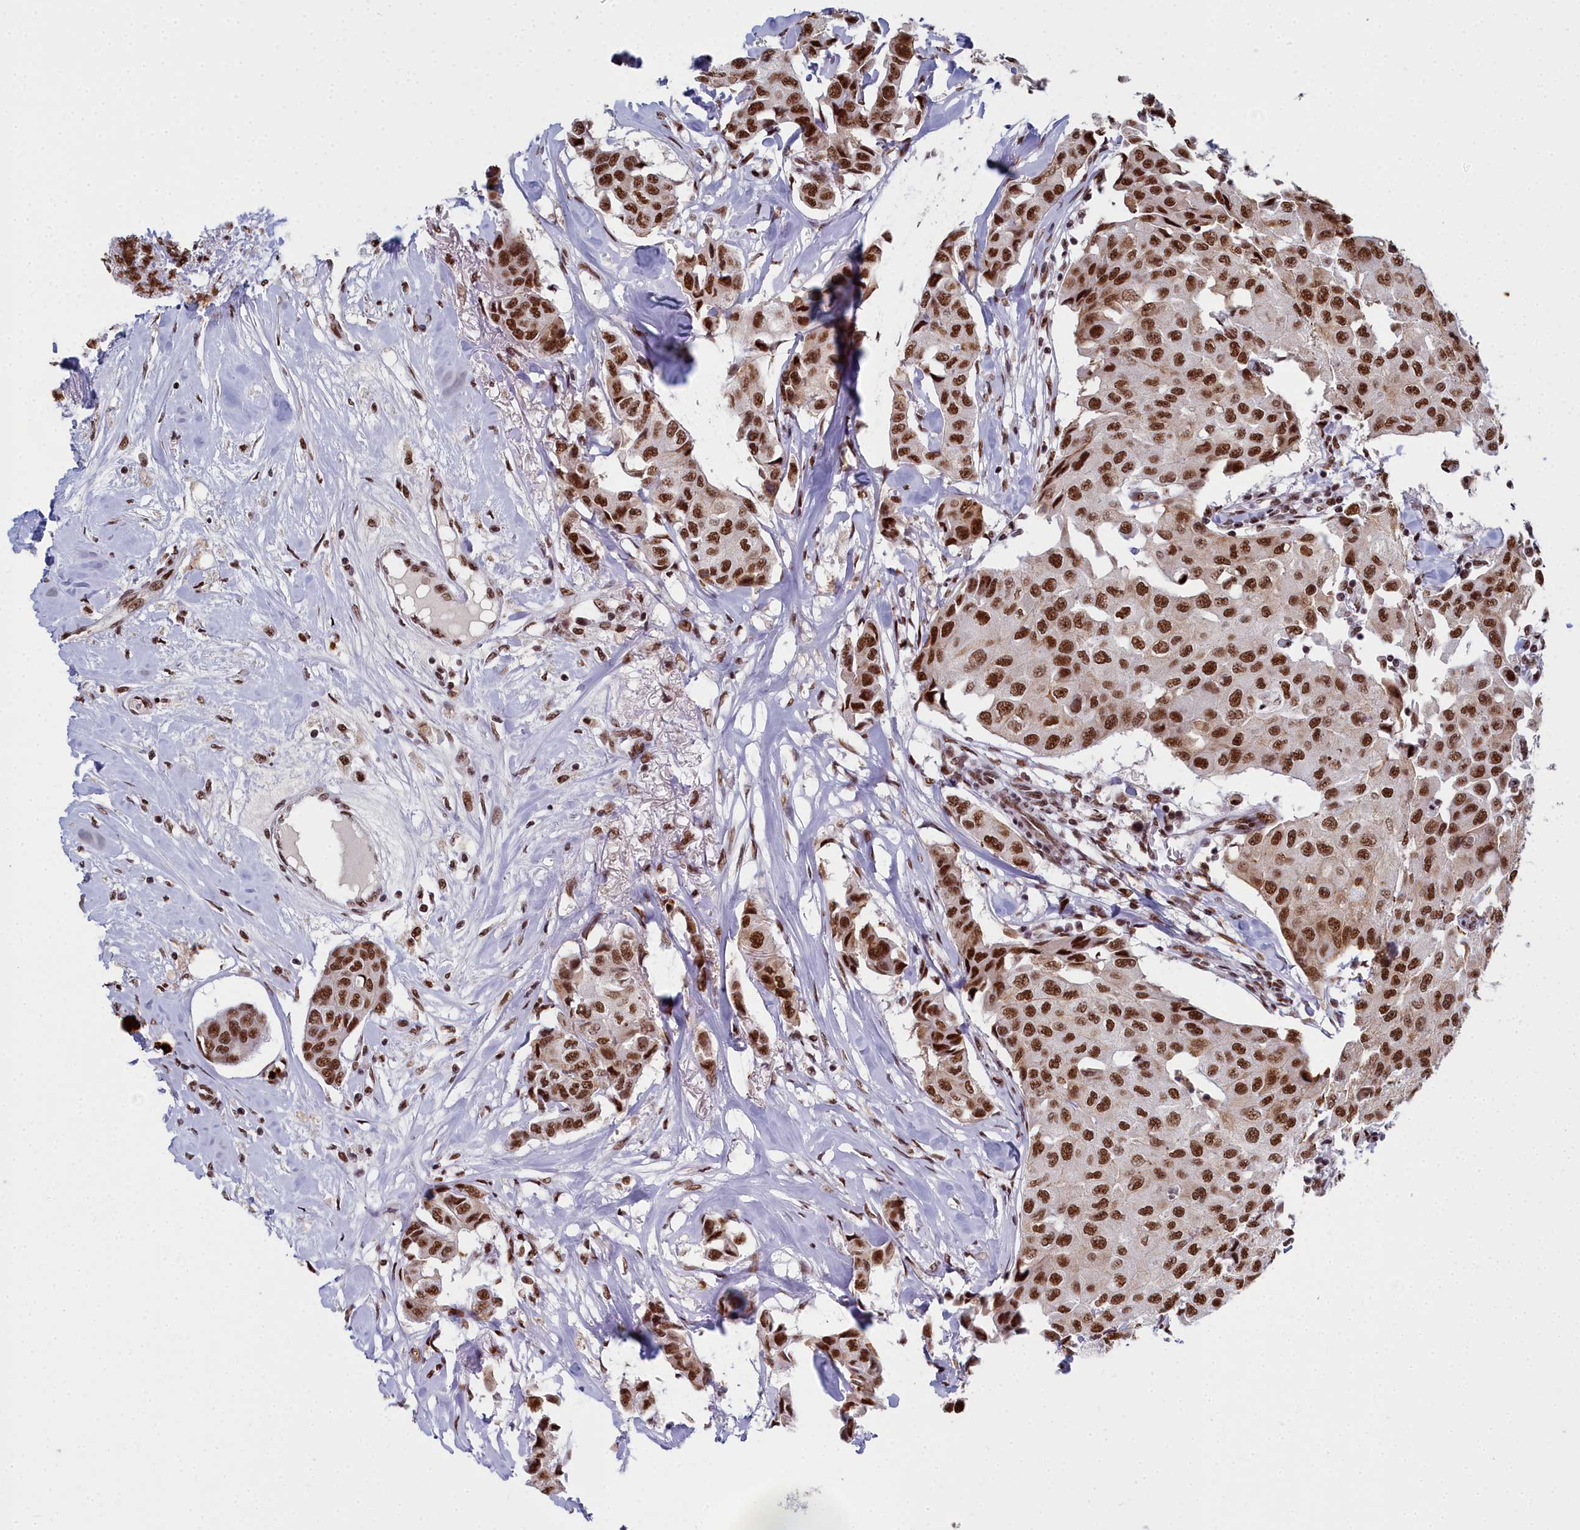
{"staining": {"intensity": "strong", "quantity": ">75%", "location": "nuclear"}, "tissue": "breast cancer", "cell_type": "Tumor cells", "image_type": "cancer", "snomed": [{"axis": "morphology", "description": "Duct carcinoma"}, {"axis": "topography", "description": "Breast"}], "caption": "A histopathology image showing strong nuclear positivity in about >75% of tumor cells in invasive ductal carcinoma (breast), as visualized by brown immunohistochemical staining.", "gene": "SF3B3", "patient": {"sex": "female", "age": 80}}